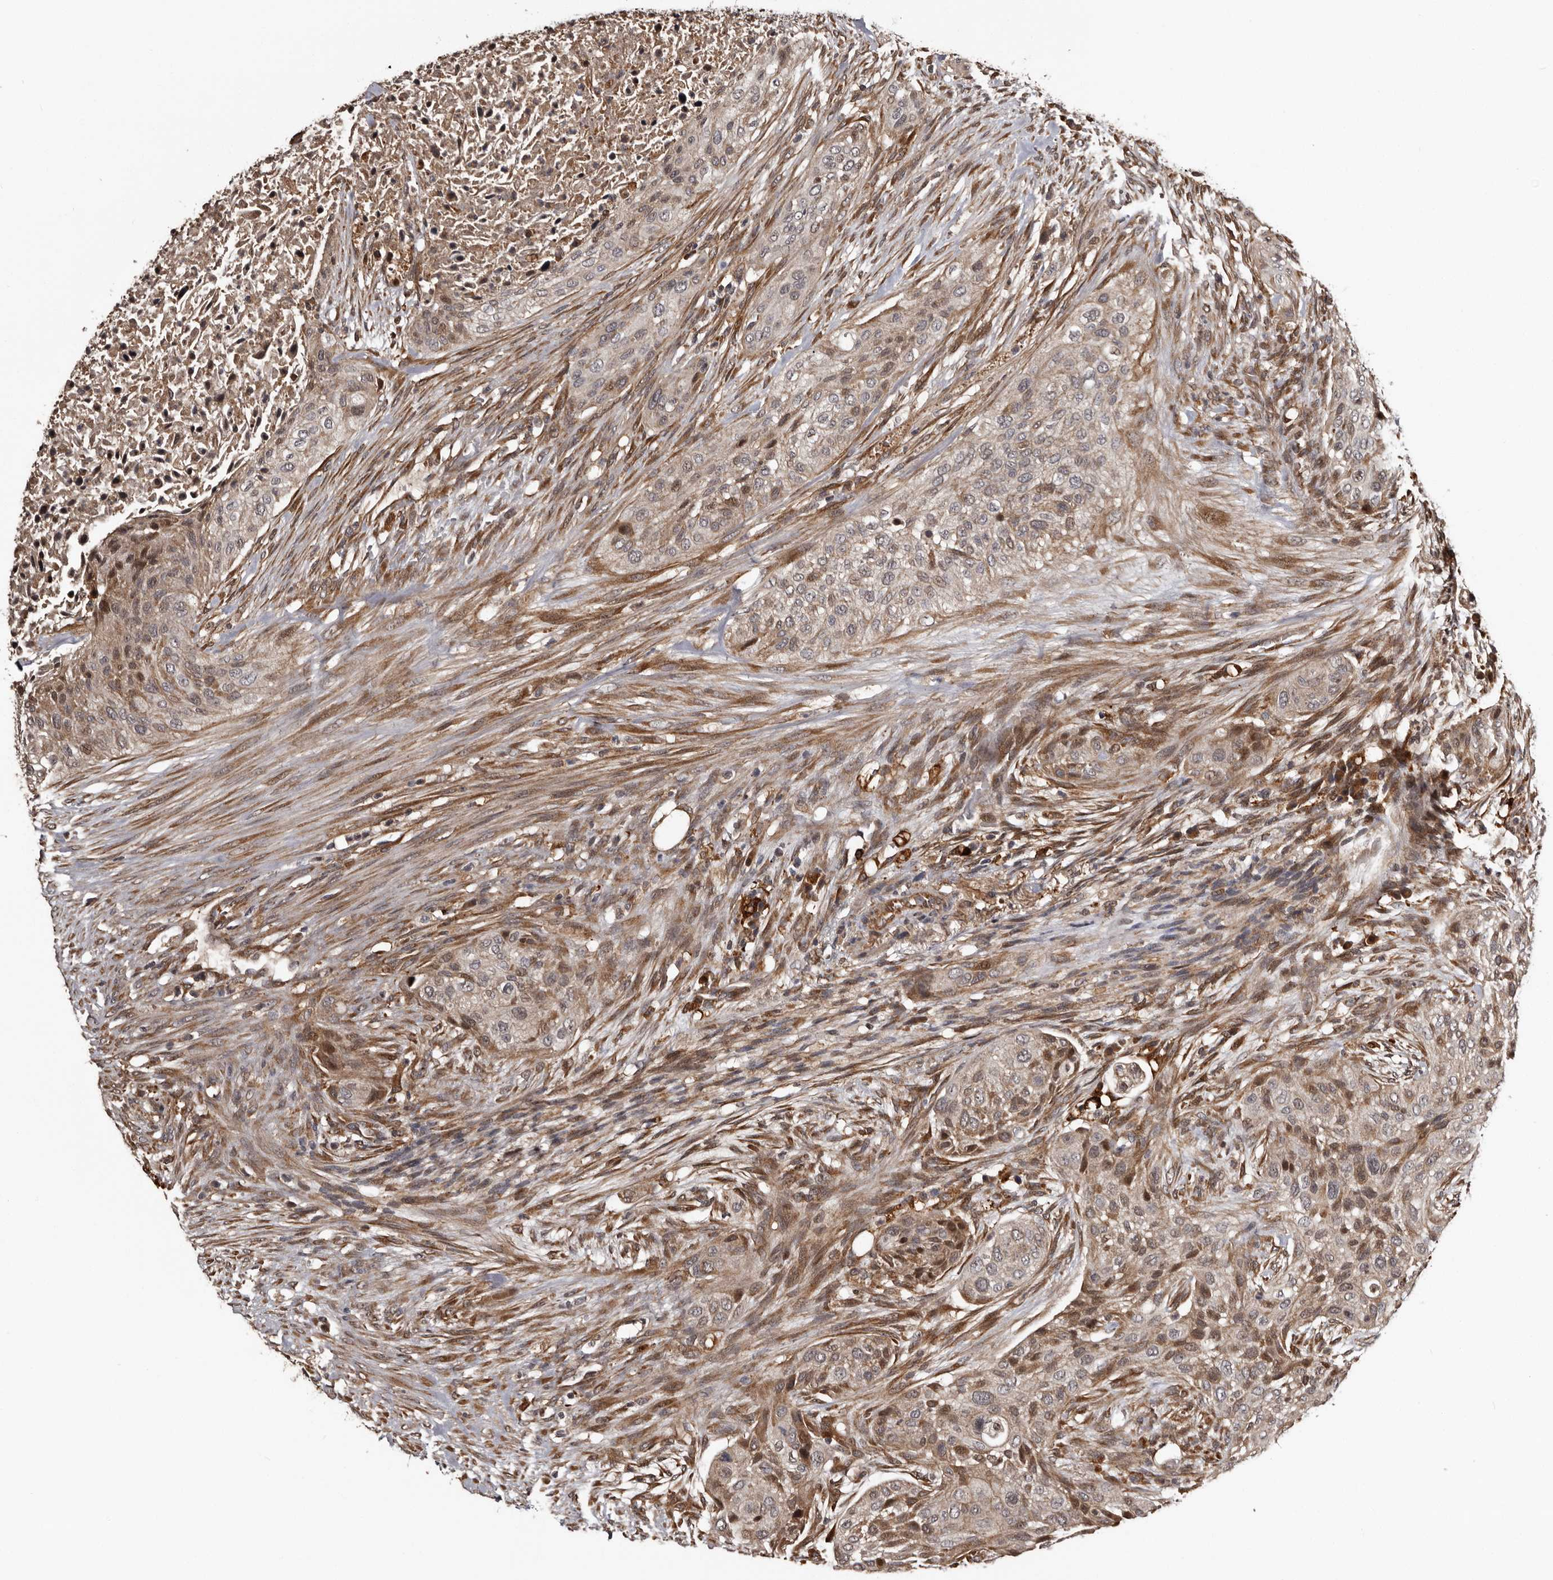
{"staining": {"intensity": "moderate", "quantity": "25%-75%", "location": "cytoplasmic/membranous,nuclear"}, "tissue": "urothelial cancer", "cell_type": "Tumor cells", "image_type": "cancer", "snomed": [{"axis": "morphology", "description": "Urothelial carcinoma, High grade"}, {"axis": "topography", "description": "Urinary bladder"}], "caption": "Urothelial cancer was stained to show a protein in brown. There is medium levels of moderate cytoplasmic/membranous and nuclear expression in approximately 25%-75% of tumor cells.", "gene": "SERTAD4", "patient": {"sex": "male", "age": 35}}